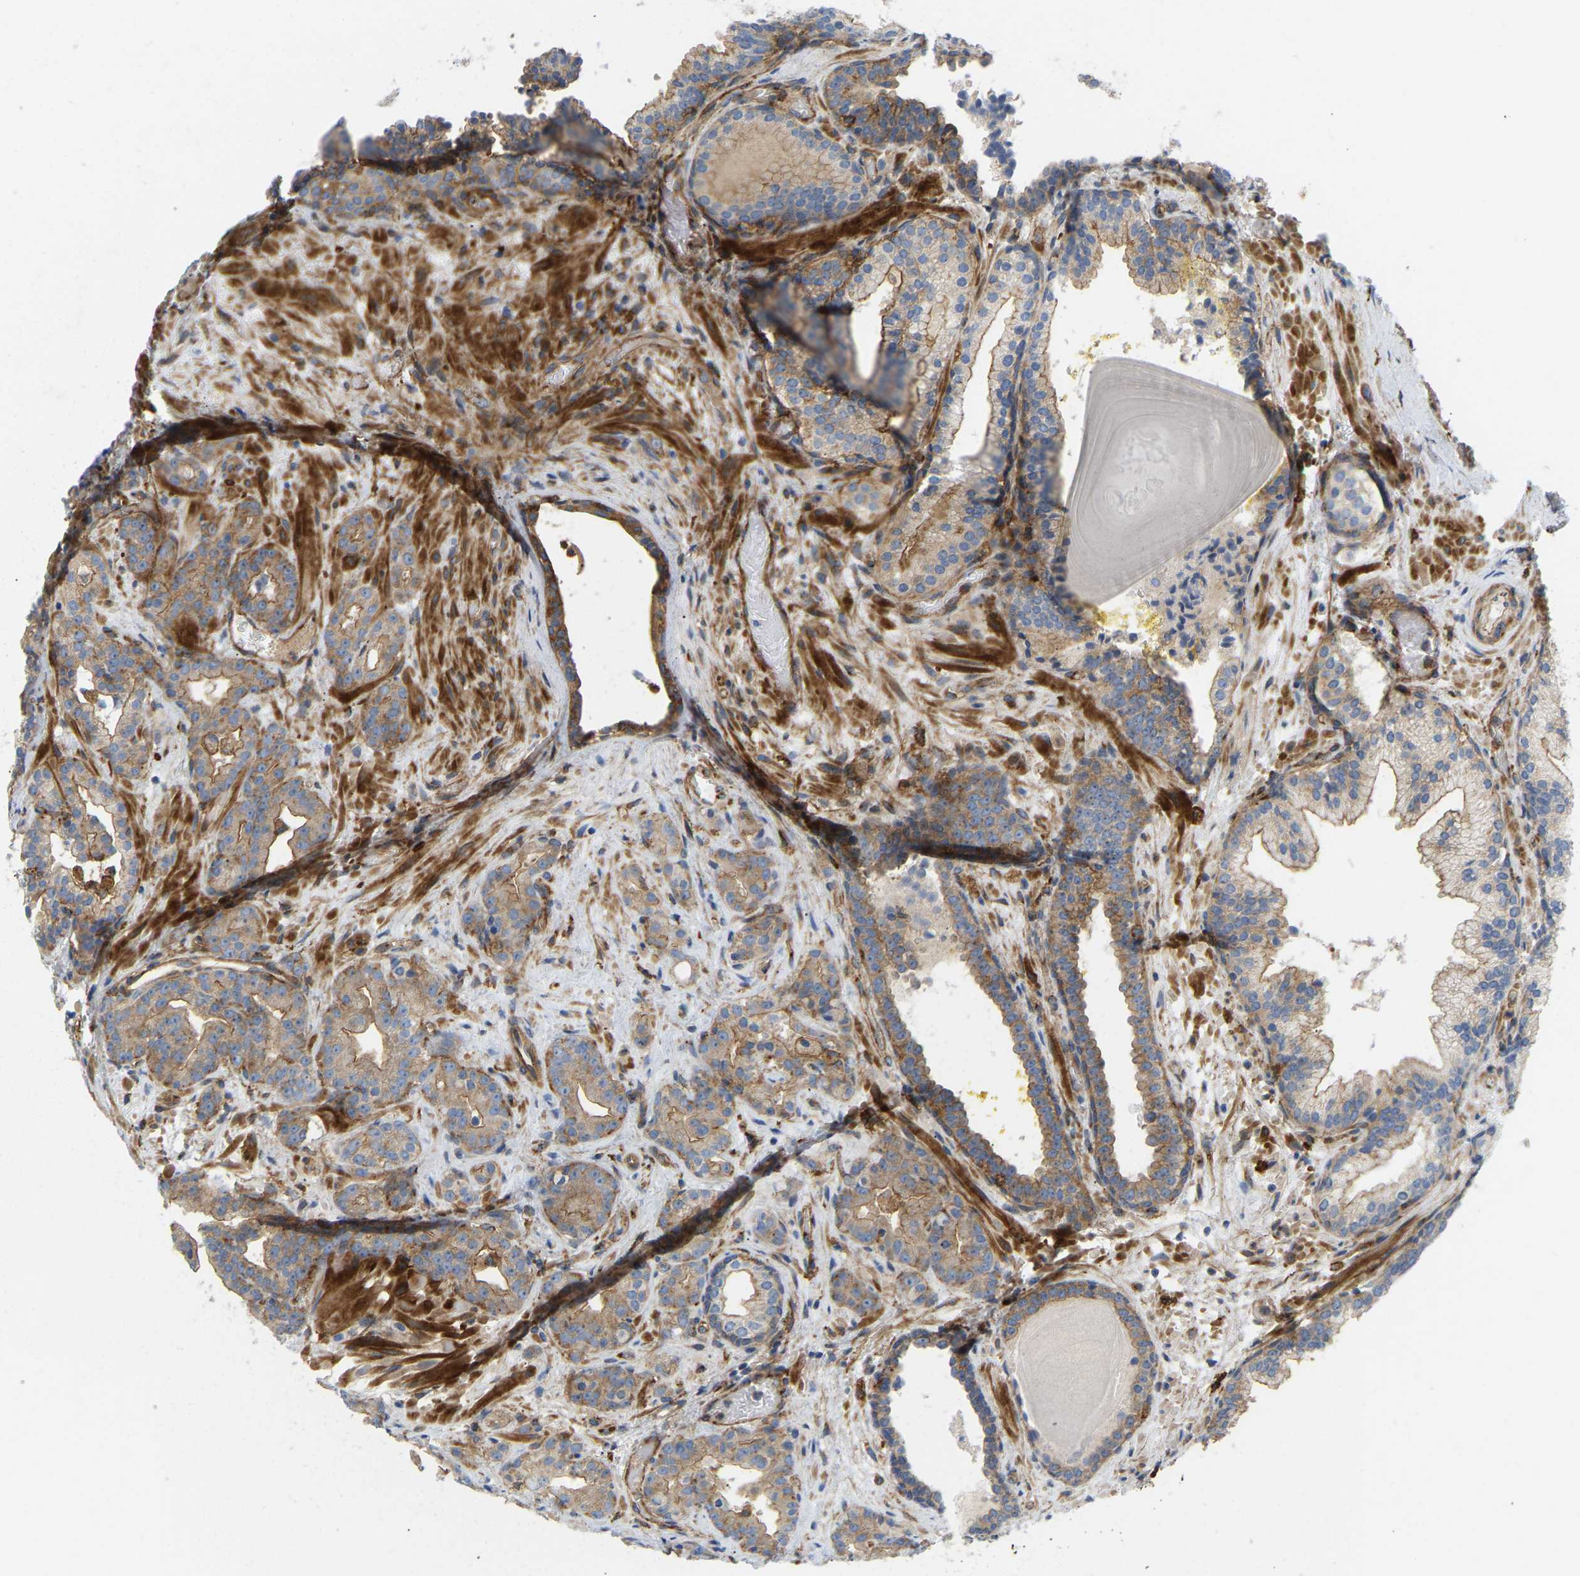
{"staining": {"intensity": "weak", "quantity": ">75%", "location": "cytoplasmic/membranous"}, "tissue": "prostate cancer", "cell_type": "Tumor cells", "image_type": "cancer", "snomed": [{"axis": "morphology", "description": "Adenocarcinoma, Low grade"}, {"axis": "topography", "description": "Prostate"}], "caption": "Approximately >75% of tumor cells in human low-grade adenocarcinoma (prostate) show weak cytoplasmic/membranous protein positivity as visualized by brown immunohistochemical staining.", "gene": "PICALM", "patient": {"sex": "male", "age": 63}}